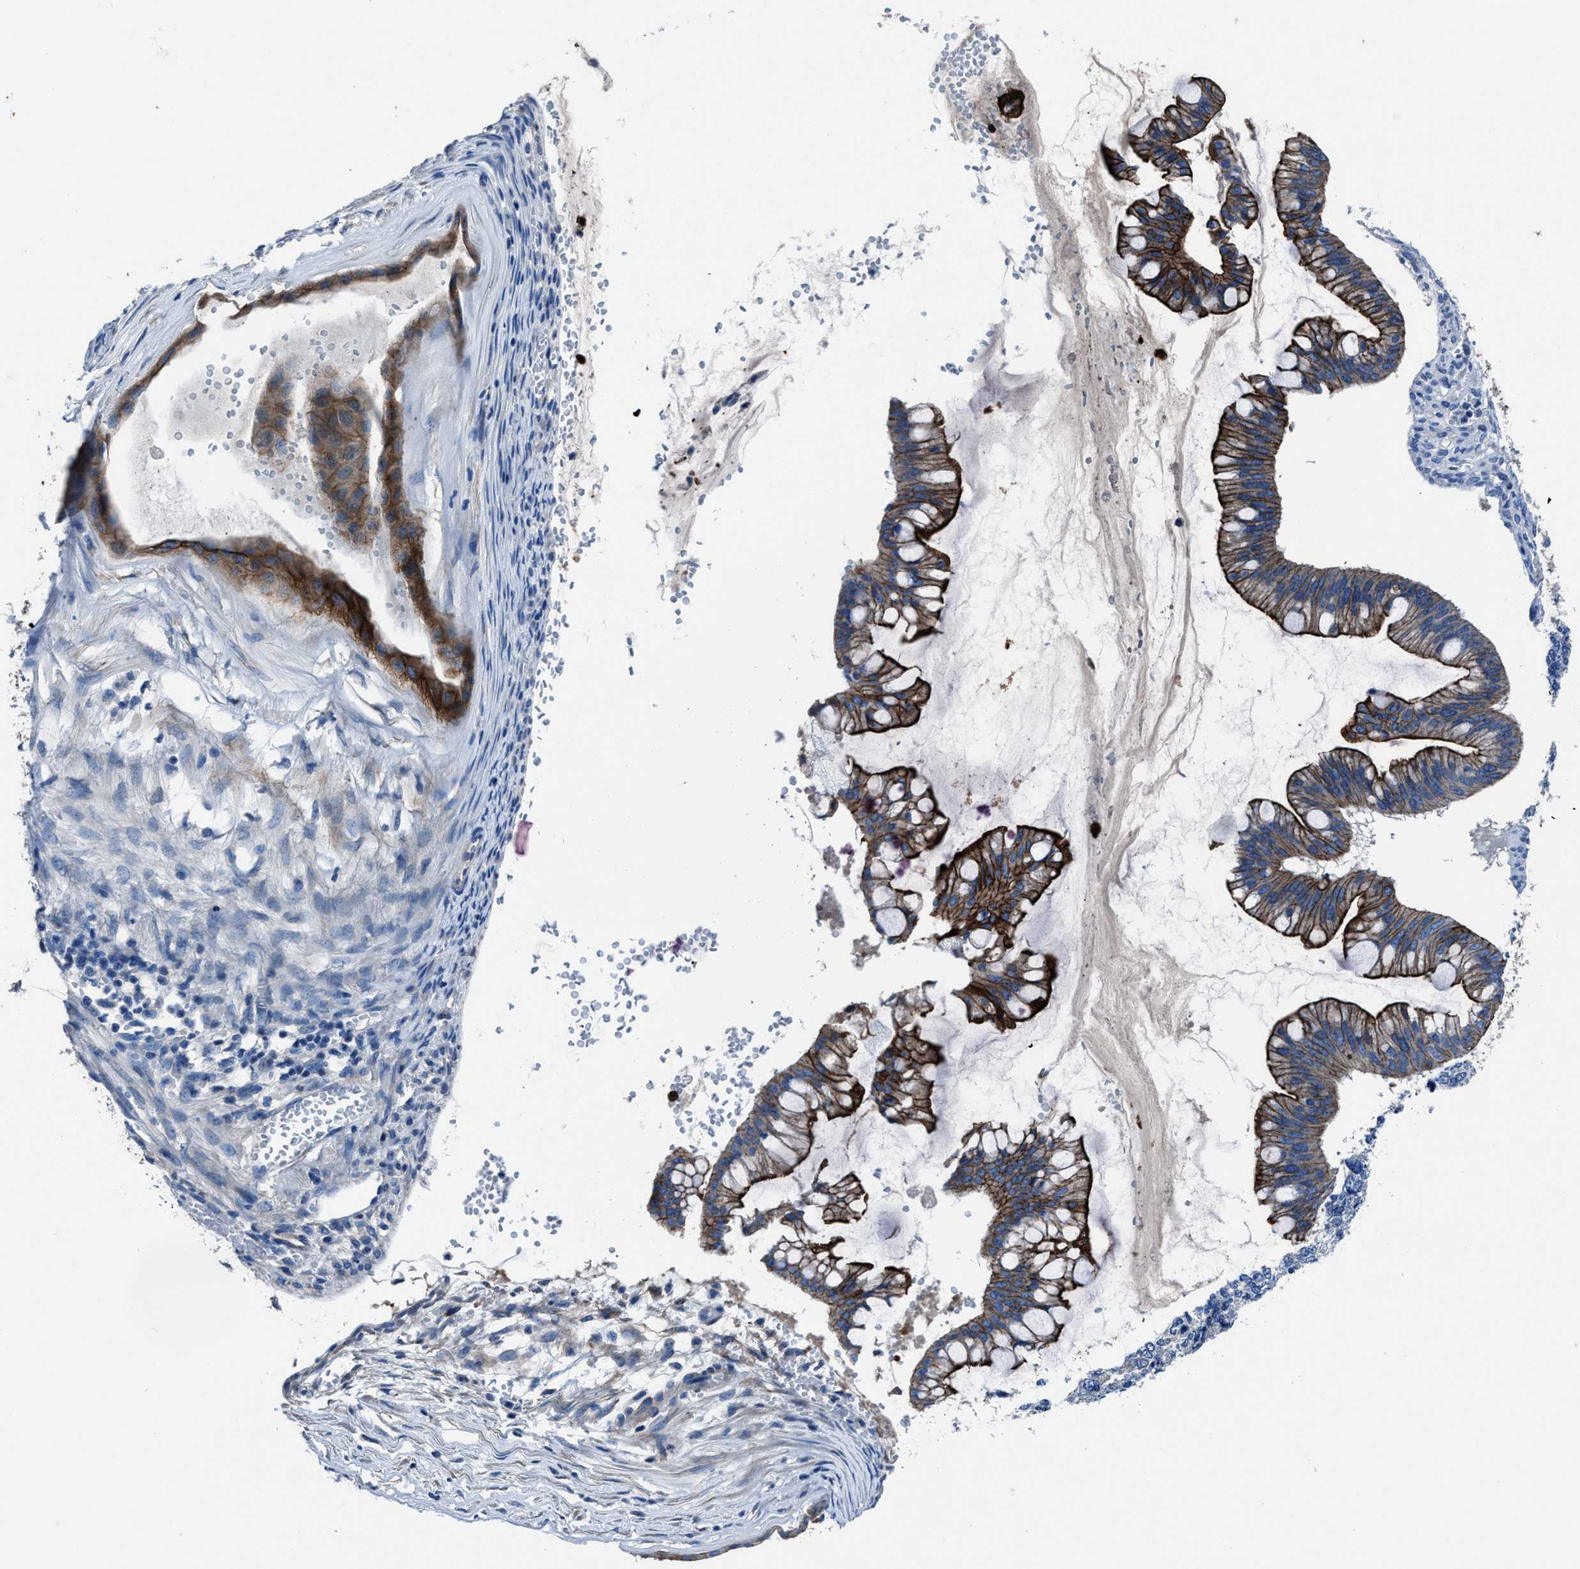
{"staining": {"intensity": "strong", "quantity": ">75%", "location": "cytoplasmic/membranous"}, "tissue": "ovarian cancer", "cell_type": "Tumor cells", "image_type": "cancer", "snomed": [{"axis": "morphology", "description": "Cystadenocarcinoma, mucinous, NOS"}, {"axis": "topography", "description": "Ovary"}], "caption": "This is a photomicrograph of immunohistochemistry staining of ovarian cancer (mucinous cystadenocarcinoma), which shows strong expression in the cytoplasmic/membranous of tumor cells.", "gene": "LMO7", "patient": {"sex": "female", "age": 73}}